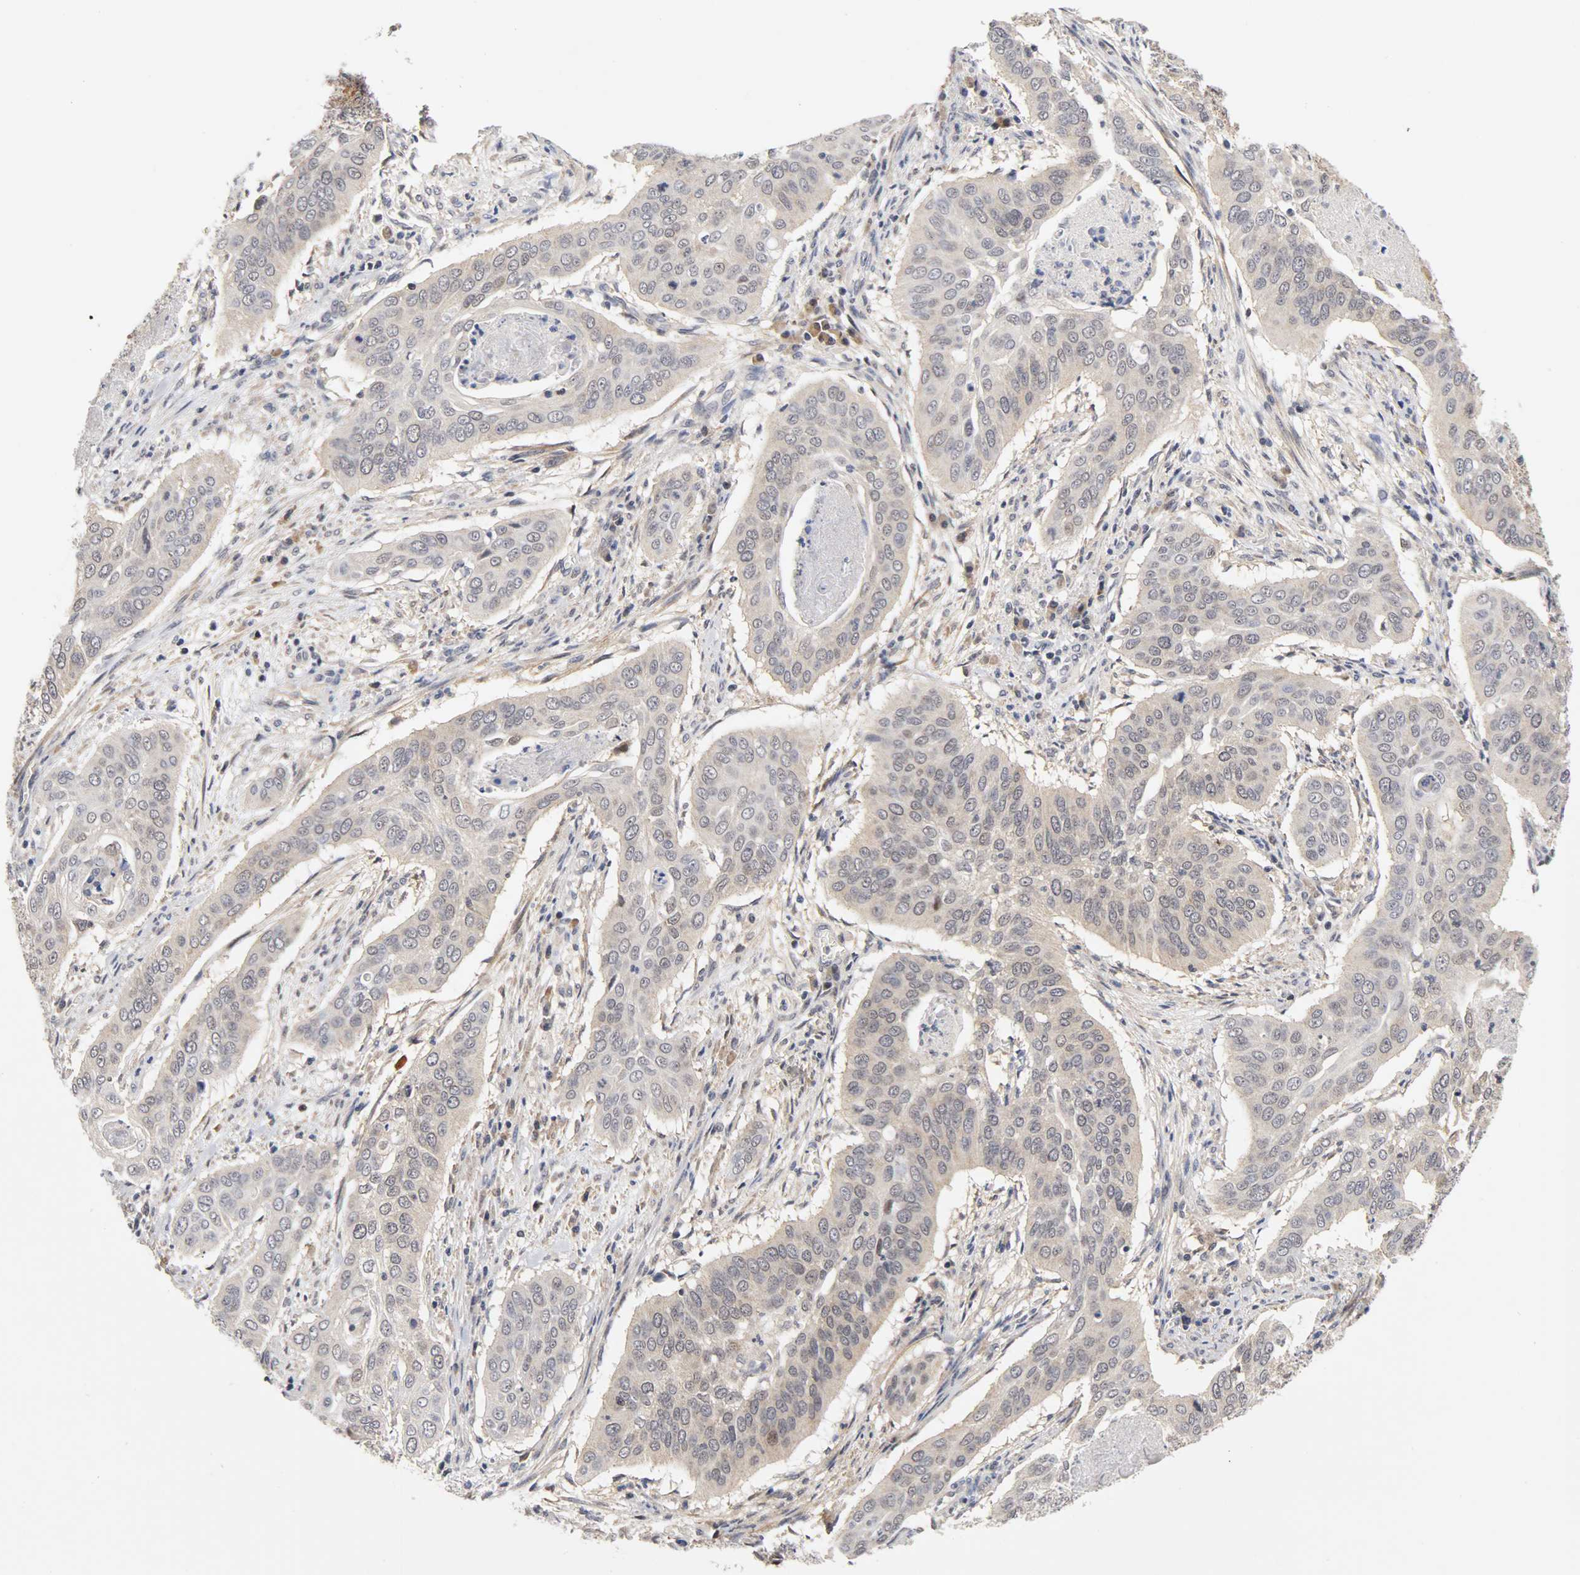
{"staining": {"intensity": "weak", "quantity": "25%-75%", "location": "cytoplasmic/membranous"}, "tissue": "cervical cancer", "cell_type": "Tumor cells", "image_type": "cancer", "snomed": [{"axis": "morphology", "description": "Squamous cell carcinoma, NOS"}, {"axis": "topography", "description": "Cervix"}], "caption": "IHC of cervical squamous cell carcinoma reveals low levels of weak cytoplasmic/membranous expression in about 25%-75% of tumor cells. Using DAB (3,3'-diaminobenzidine) (brown) and hematoxylin (blue) stains, captured at high magnification using brightfield microscopy.", "gene": "UBE2M", "patient": {"sex": "female", "age": 39}}